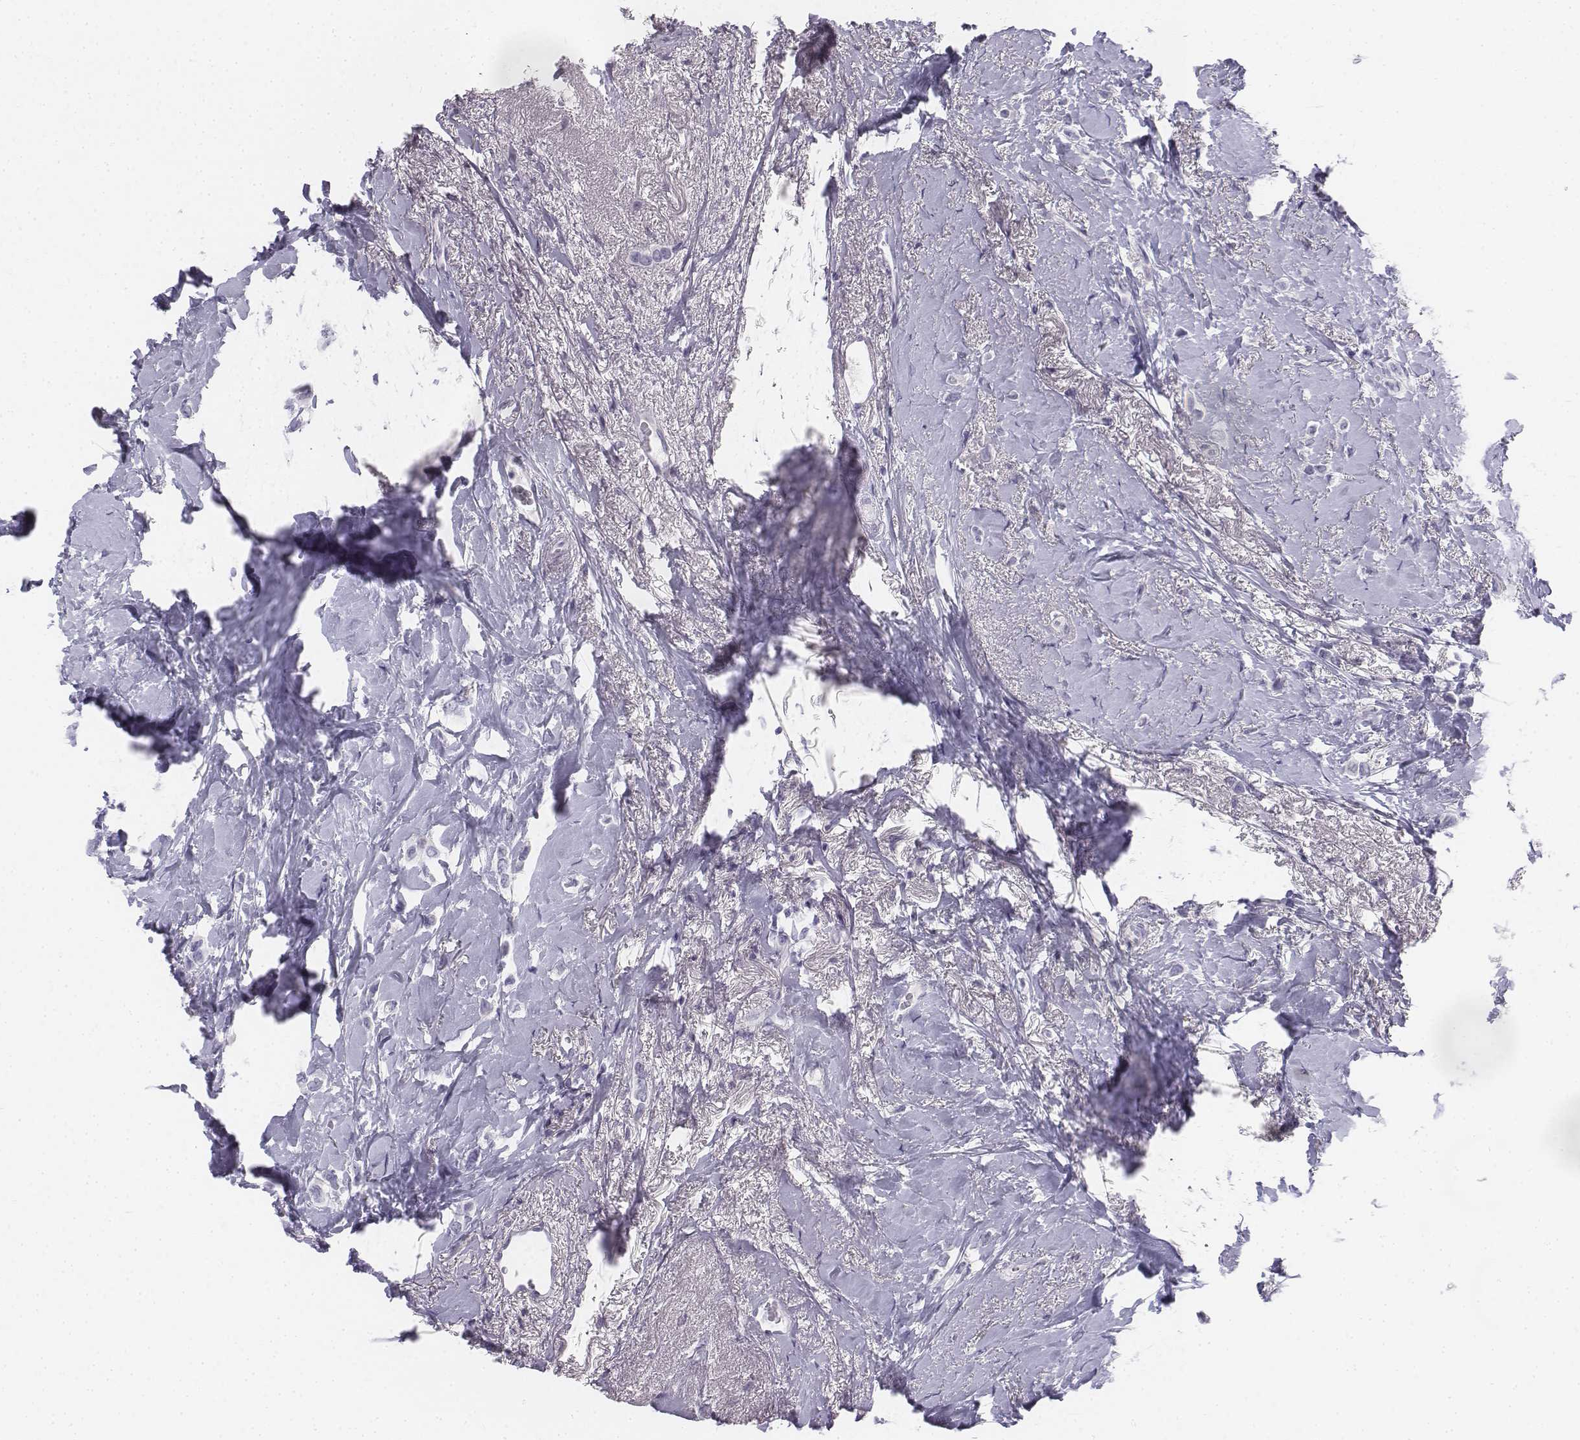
{"staining": {"intensity": "negative", "quantity": "none", "location": "none"}, "tissue": "breast cancer", "cell_type": "Tumor cells", "image_type": "cancer", "snomed": [{"axis": "morphology", "description": "Lobular carcinoma"}, {"axis": "topography", "description": "Breast"}], "caption": "Tumor cells show no significant positivity in breast cancer. Brightfield microscopy of immunohistochemistry stained with DAB (brown) and hematoxylin (blue), captured at high magnification.", "gene": "TH", "patient": {"sex": "female", "age": 66}}